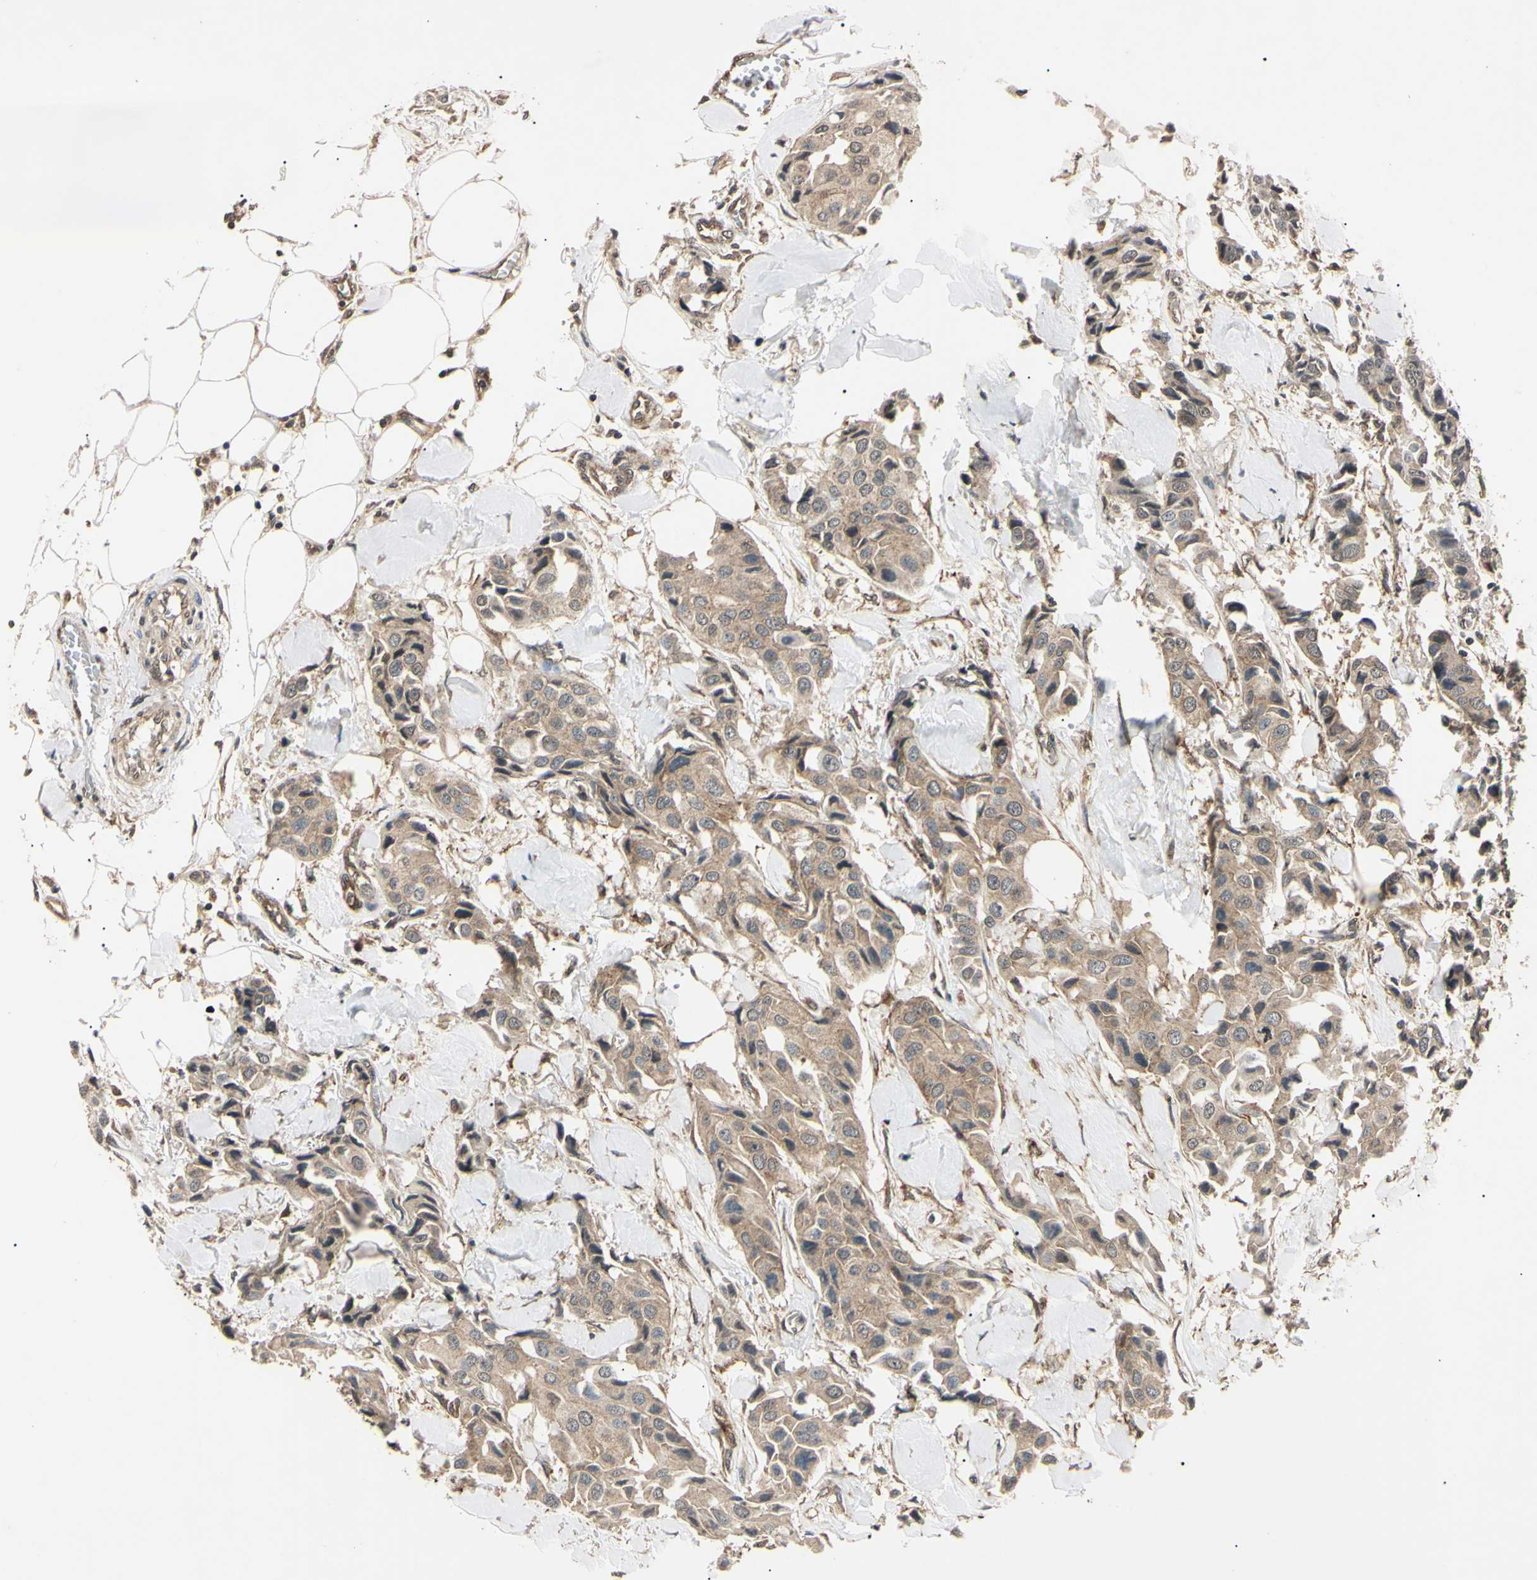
{"staining": {"intensity": "moderate", "quantity": "25%-75%", "location": "cytoplasmic/membranous"}, "tissue": "breast cancer", "cell_type": "Tumor cells", "image_type": "cancer", "snomed": [{"axis": "morphology", "description": "Duct carcinoma"}, {"axis": "topography", "description": "Breast"}], "caption": "Immunohistochemical staining of invasive ductal carcinoma (breast) reveals medium levels of moderate cytoplasmic/membranous protein expression in approximately 25%-75% of tumor cells.", "gene": "EPN1", "patient": {"sex": "female", "age": 80}}